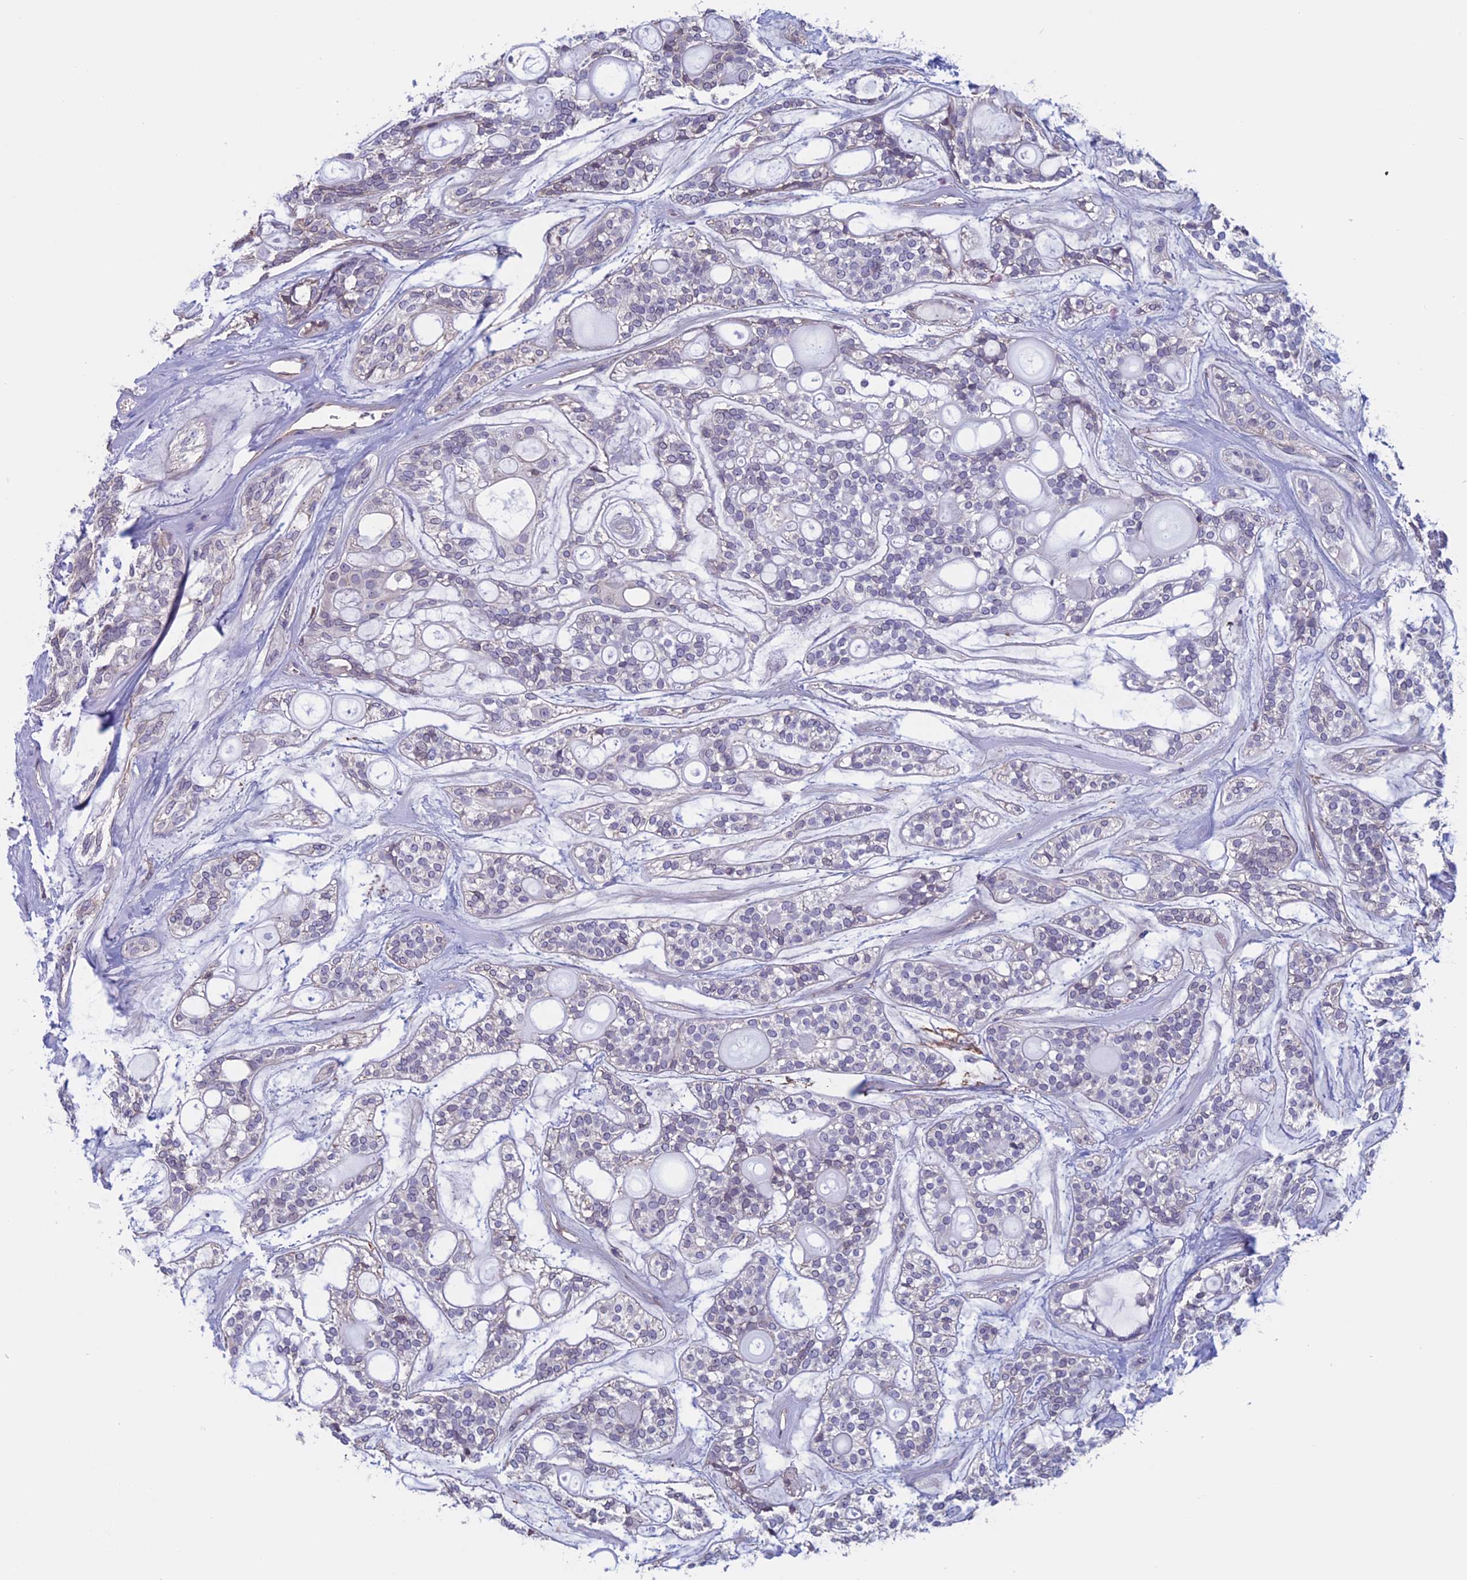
{"staining": {"intensity": "negative", "quantity": "none", "location": "none"}, "tissue": "head and neck cancer", "cell_type": "Tumor cells", "image_type": "cancer", "snomed": [{"axis": "morphology", "description": "Adenocarcinoma, NOS"}, {"axis": "topography", "description": "Head-Neck"}], "caption": "Image shows no significant protein expression in tumor cells of head and neck adenocarcinoma.", "gene": "SLC1A6", "patient": {"sex": "male", "age": 66}}